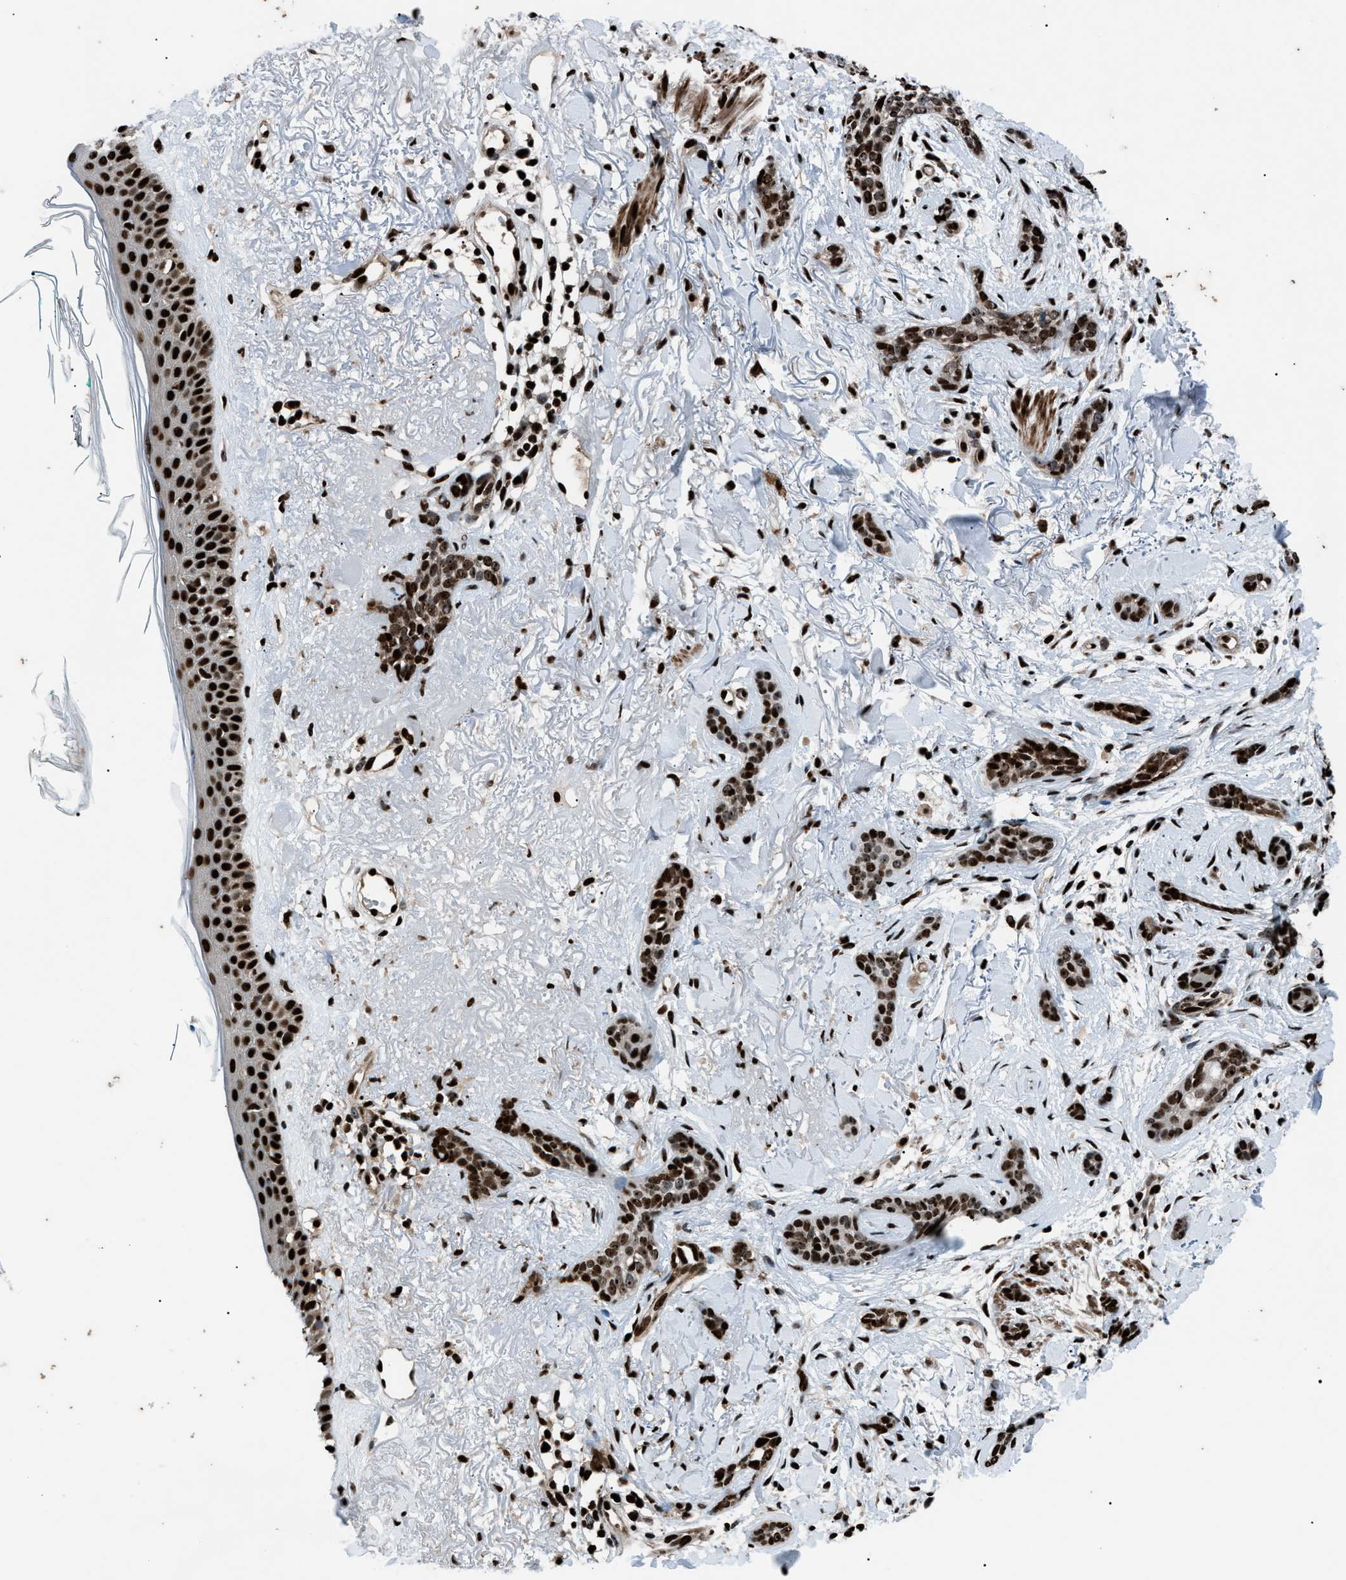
{"staining": {"intensity": "strong", "quantity": ">75%", "location": "nuclear"}, "tissue": "skin cancer", "cell_type": "Tumor cells", "image_type": "cancer", "snomed": [{"axis": "morphology", "description": "Basal cell carcinoma"}, {"axis": "morphology", "description": "Adnexal tumor, benign"}, {"axis": "topography", "description": "Skin"}], "caption": "Brown immunohistochemical staining in skin cancer shows strong nuclear staining in about >75% of tumor cells. (DAB (3,3'-diaminobenzidine) = brown stain, brightfield microscopy at high magnification).", "gene": "PRKX", "patient": {"sex": "female", "age": 42}}